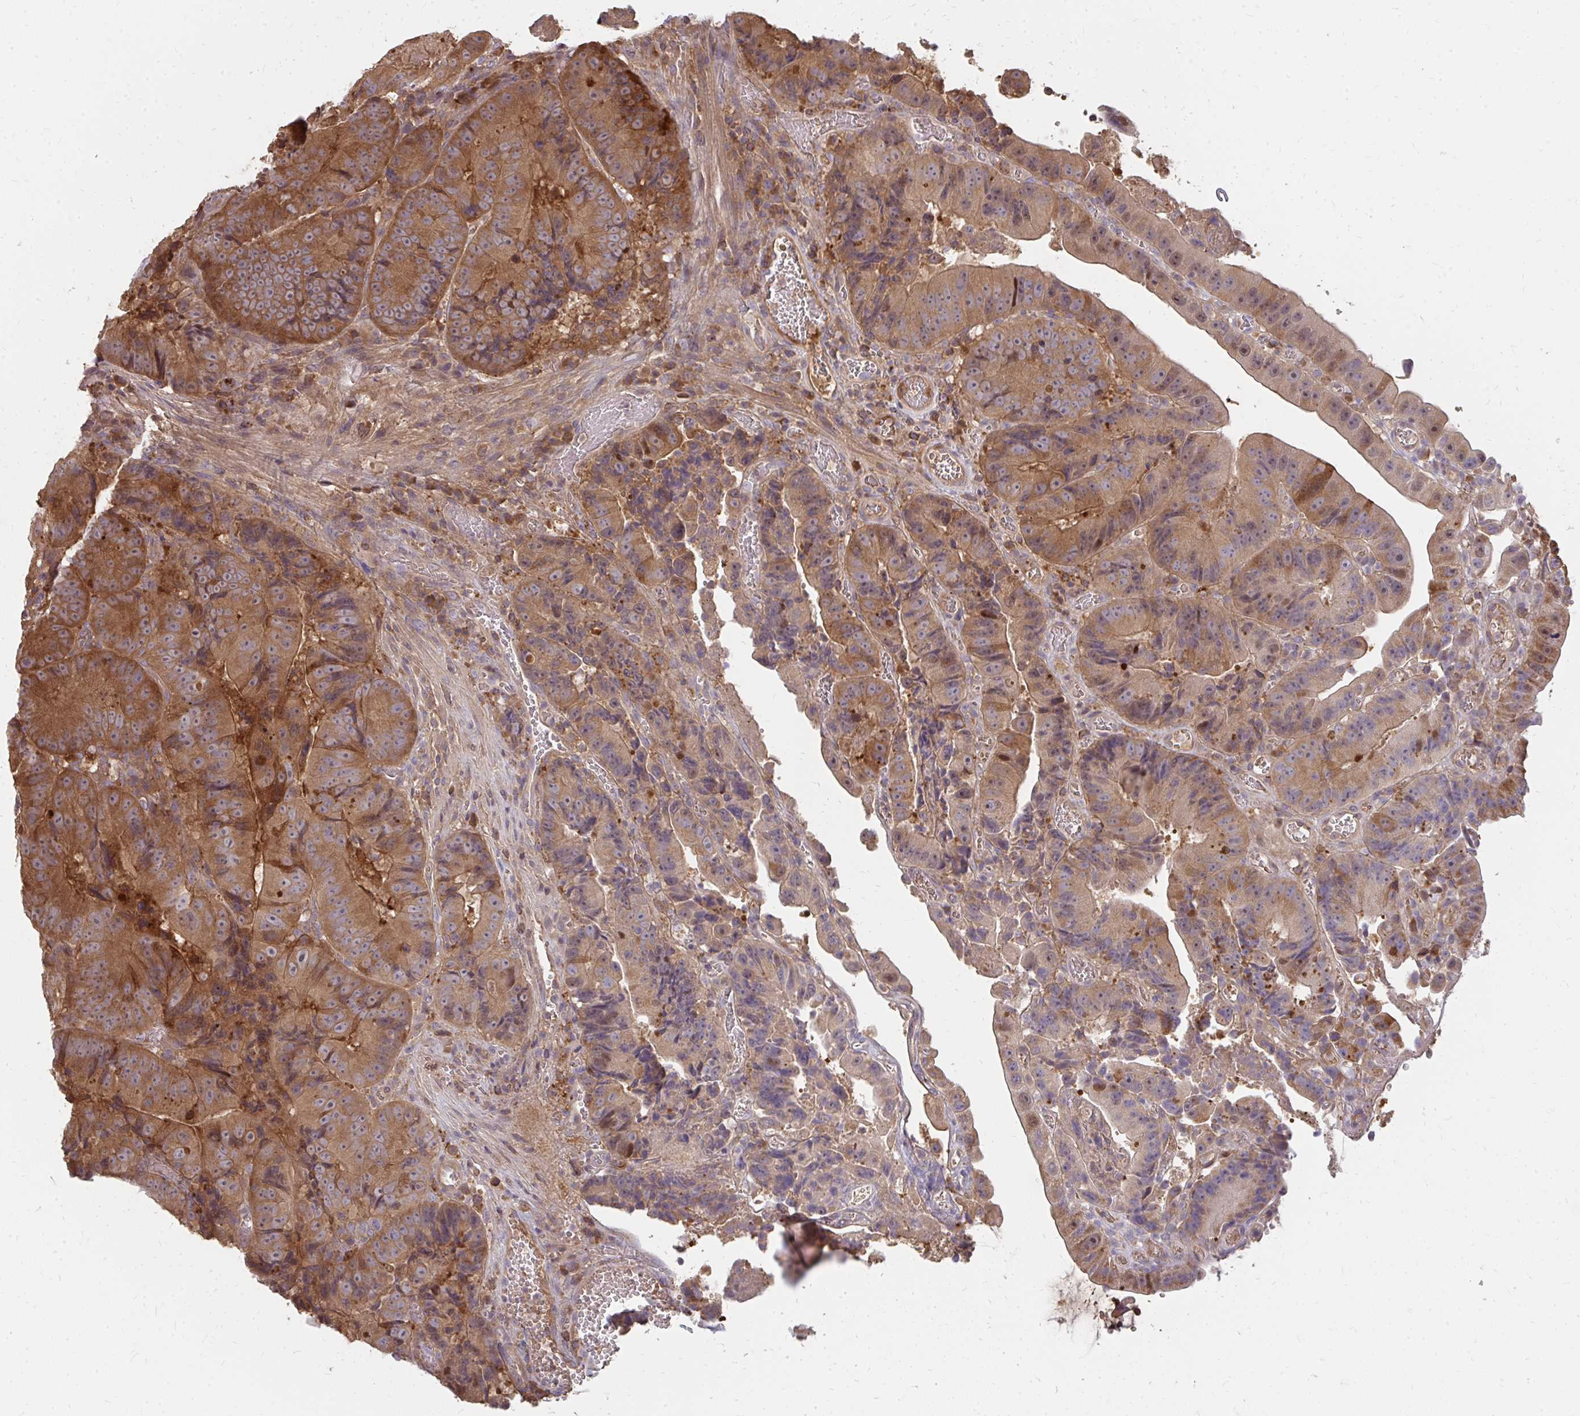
{"staining": {"intensity": "strong", "quantity": ">75%", "location": "cytoplasmic/membranous"}, "tissue": "colorectal cancer", "cell_type": "Tumor cells", "image_type": "cancer", "snomed": [{"axis": "morphology", "description": "Adenocarcinoma, NOS"}, {"axis": "topography", "description": "Colon"}], "caption": "Colorectal cancer stained with DAB IHC shows high levels of strong cytoplasmic/membranous positivity in about >75% of tumor cells. (DAB (3,3'-diaminobenzidine) IHC with brightfield microscopy, high magnification).", "gene": "ZNF285", "patient": {"sex": "female", "age": 86}}